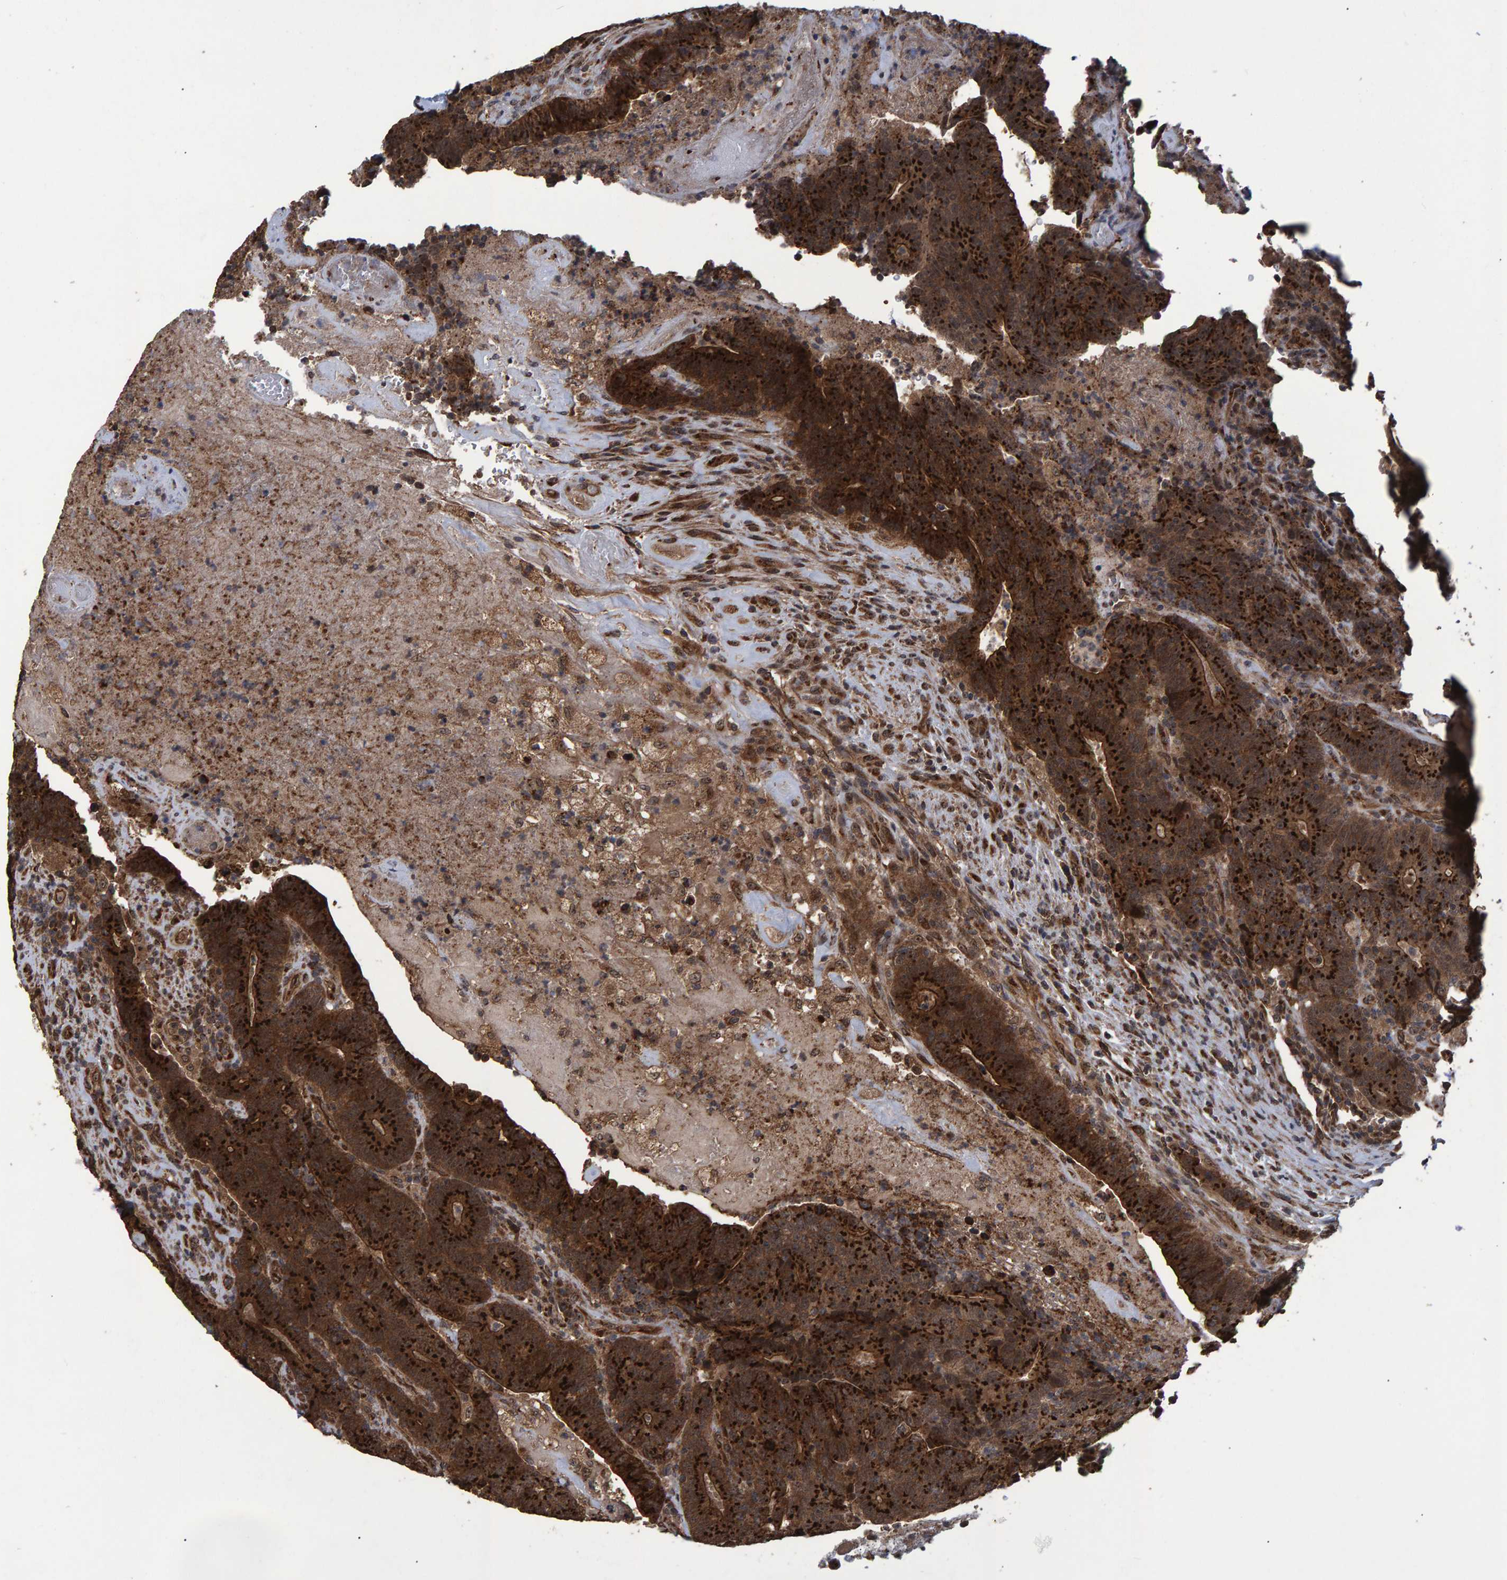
{"staining": {"intensity": "strong", "quantity": ">75%", "location": "cytoplasmic/membranous"}, "tissue": "colorectal cancer", "cell_type": "Tumor cells", "image_type": "cancer", "snomed": [{"axis": "morphology", "description": "Normal tissue, NOS"}, {"axis": "morphology", "description": "Adenocarcinoma, NOS"}, {"axis": "topography", "description": "Colon"}], "caption": "A histopathology image of colorectal adenocarcinoma stained for a protein demonstrates strong cytoplasmic/membranous brown staining in tumor cells.", "gene": "TRIM68", "patient": {"sex": "female", "age": 75}}